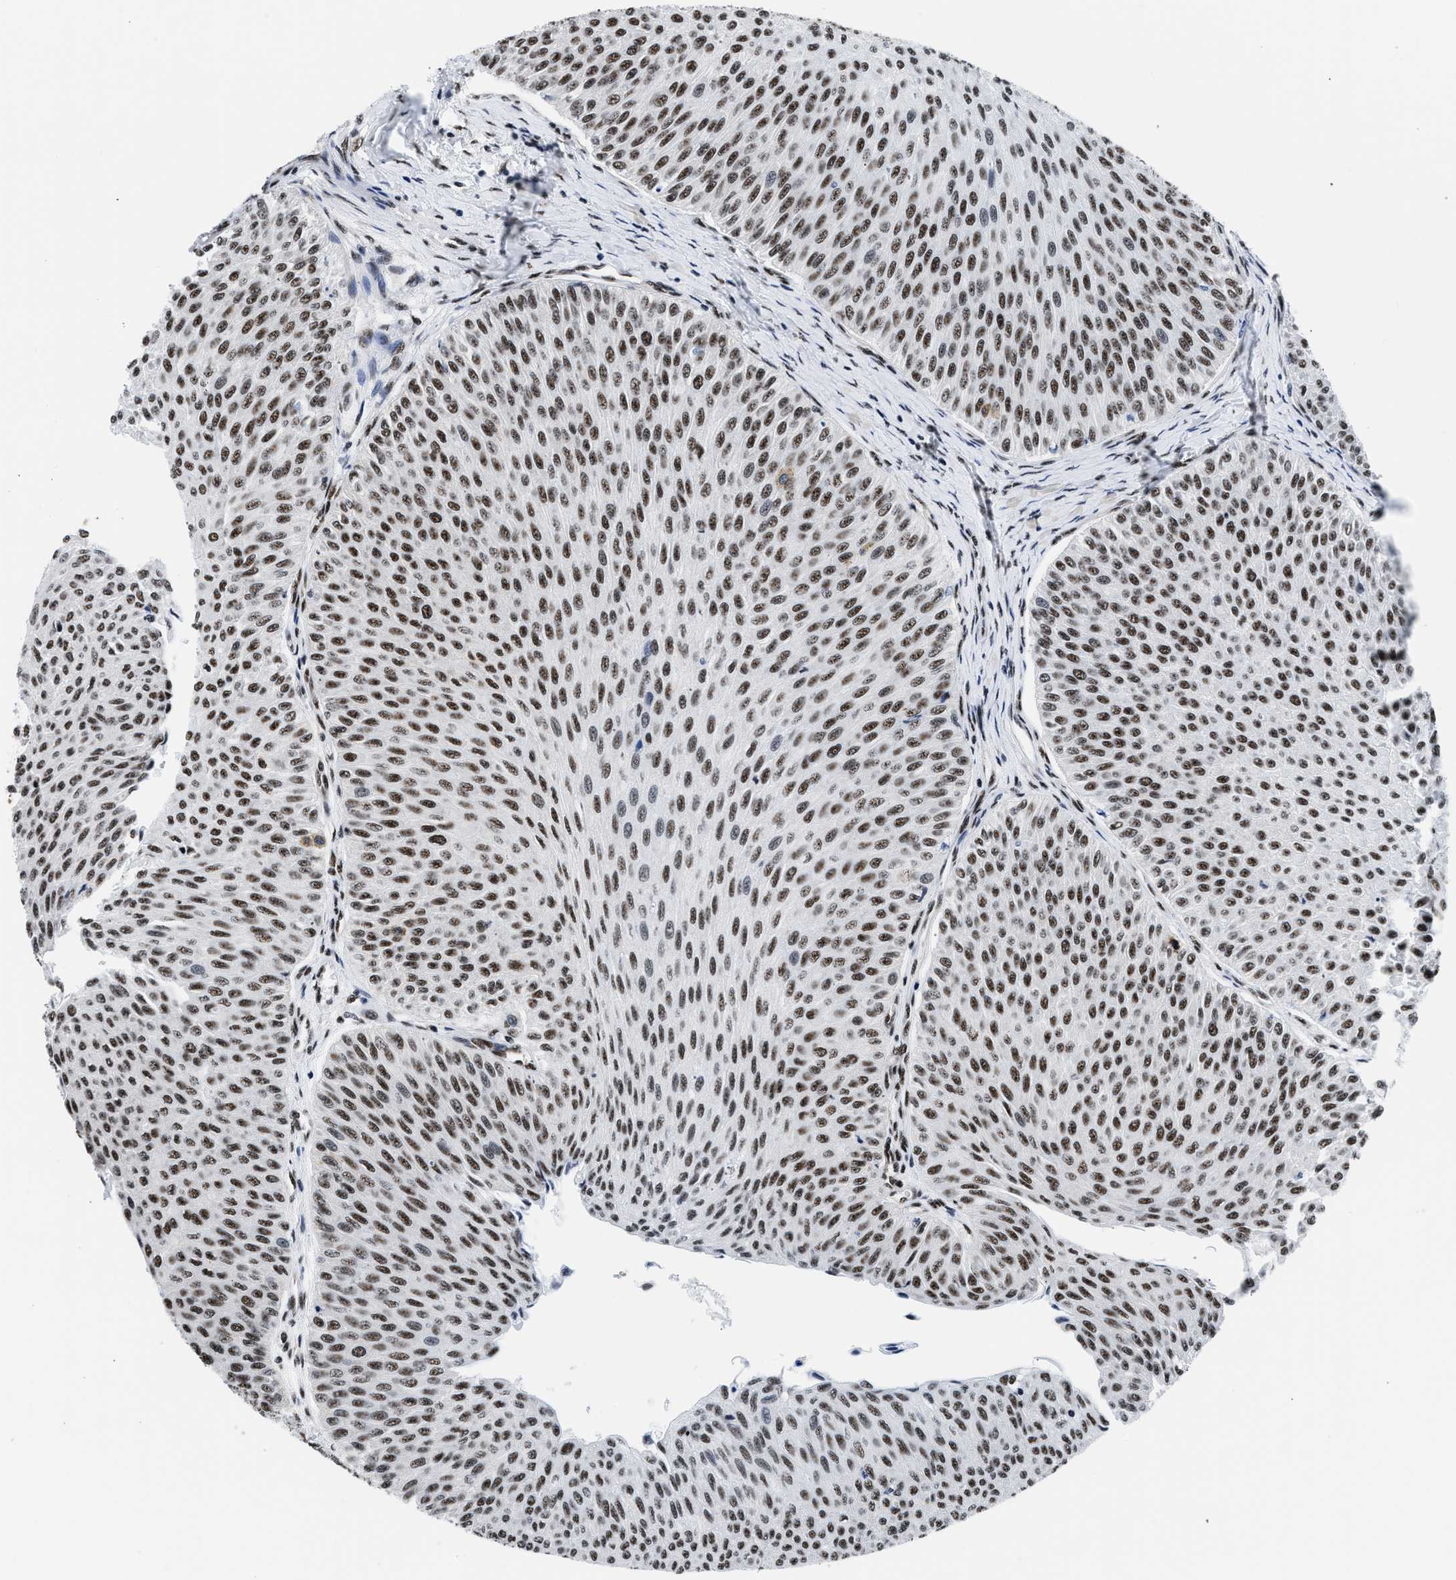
{"staining": {"intensity": "moderate", "quantity": ">75%", "location": "nuclear"}, "tissue": "urothelial cancer", "cell_type": "Tumor cells", "image_type": "cancer", "snomed": [{"axis": "morphology", "description": "Urothelial carcinoma, Low grade"}, {"axis": "topography", "description": "Urinary bladder"}], "caption": "Moderate nuclear protein positivity is present in about >75% of tumor cells in low-grade urothelial carcinoma. (DAB IHC with brightfield microscopy, high magnification).", "gene": "RBM8A", "patient": {"sex": "male", "age": 78}}